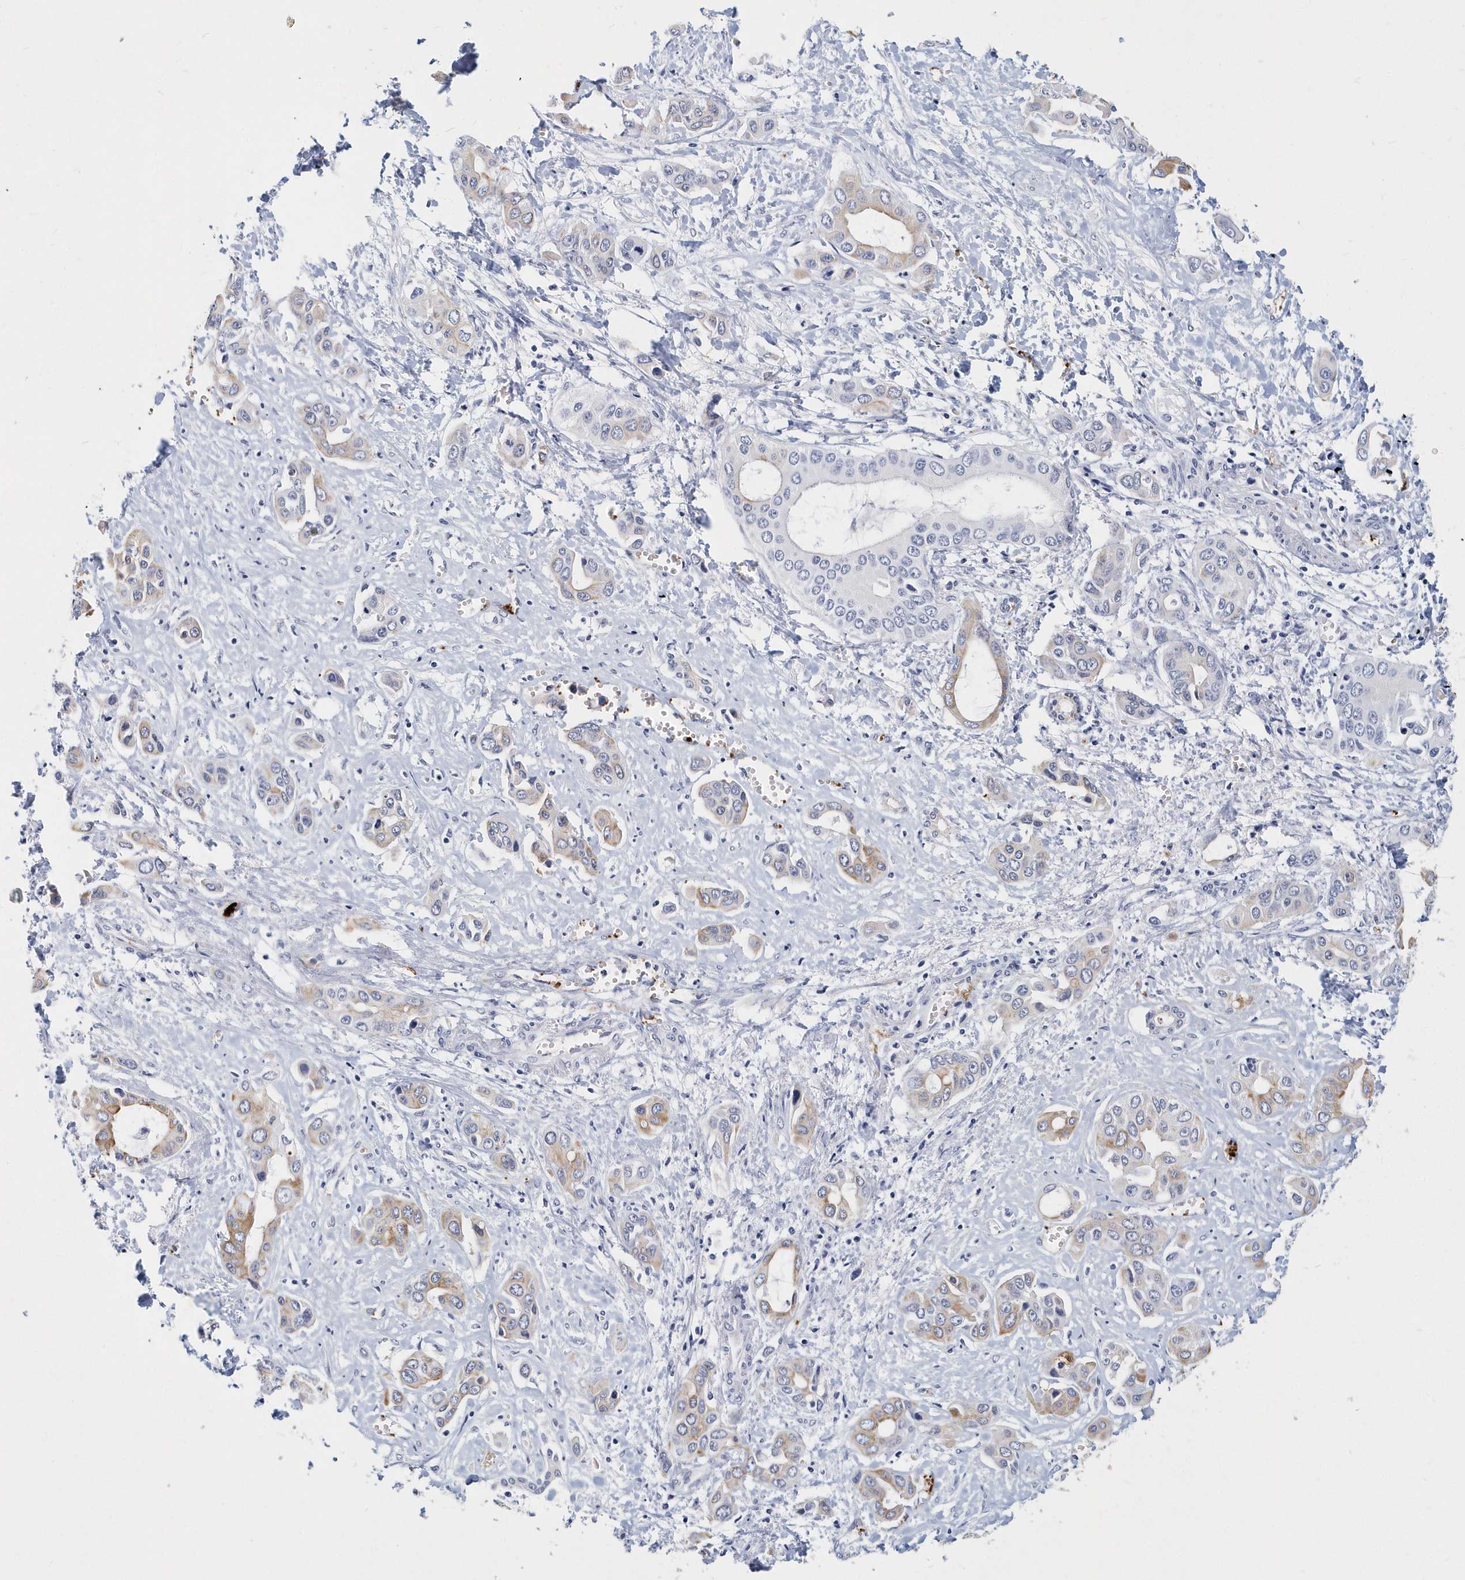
{"staining": {"intensity": "weak", "quantity": "25%-75%", "location": "cytoplasmic/membranous"}, "tissue": "liver cancer", "cell_type": "Tumor cells", "image_type": "cancer", "snomed": [{"axis": "morphology", "description": "Cholangiocarcinoma"}, {"axis": "topography", "description": "Liver"}], "caption": "Tumor cells demonstrate low levels of weak cytoplasmic/membranous expression in approximately 25%-75% of cells in liver cancer.", "gene": "ITGA2B", "patient": {"sex": "female", "age": 52}}